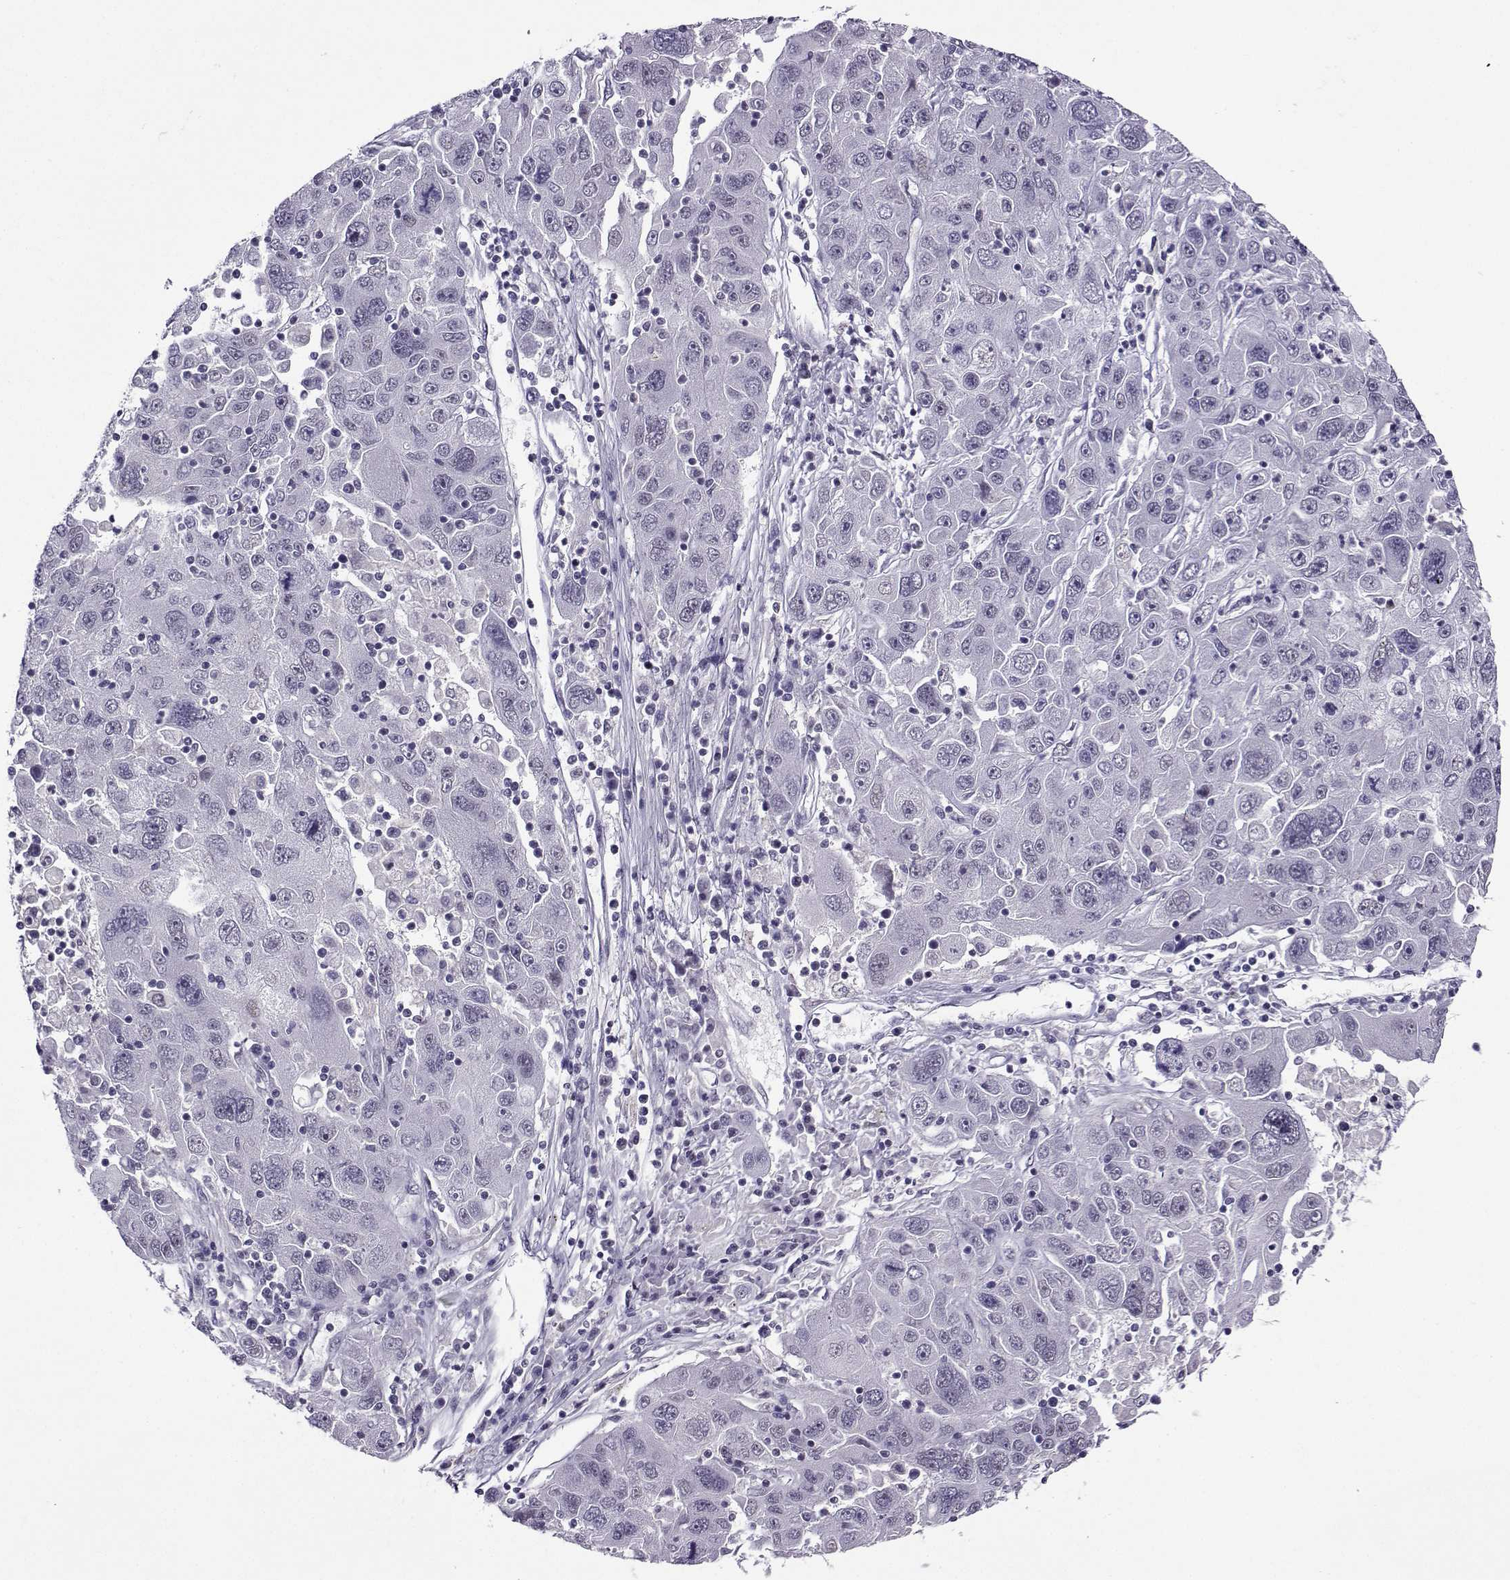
{"staining": {"intensity": "negative", "quantity": "none", "location": "none"}, "tissue": "stomach cancer", "cell_type": "Tumor cells", "image_type": "cancer", "snomed": [{"axis": "morphology", "description": "Adenocarcinoma, NOS"}, {"axis": "topography", "description": "Stomach"}], "caption": "The immunohistochemistry image has no significant staining in tumor cells of stomach cancer (adenocarcinoma) tissue.", "gene": "LRFN2", "patient": {"sex": "male", "age": 56}}